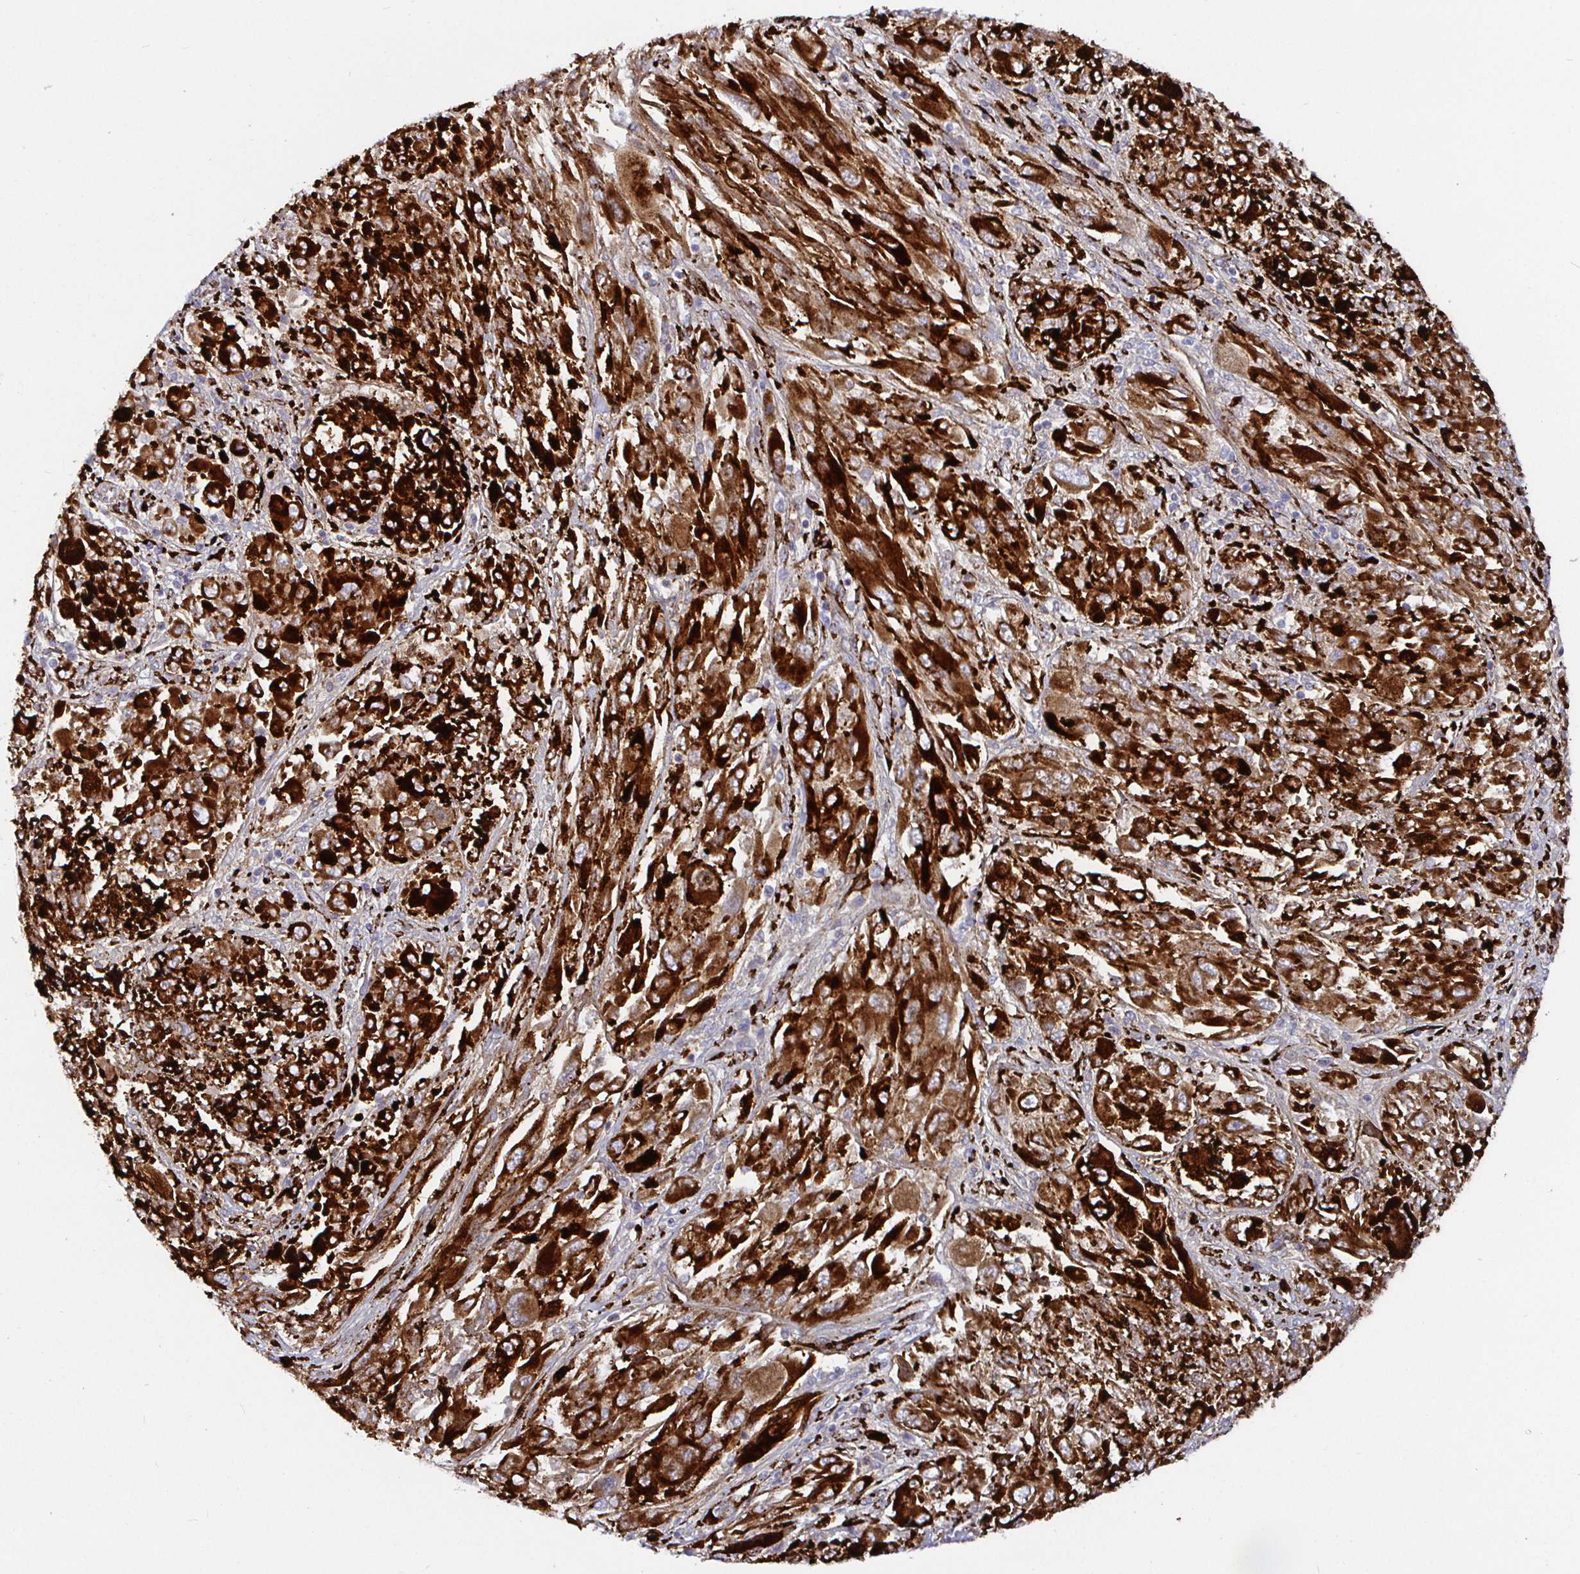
{"staining": {"intensity": "strong", "quantity": ">75%", "location": "cytoplasmic/membranous"}, "tissue": "melanoma", "cell_type": "Tumor cells", "image_type": "cancer", "snomed": [{"axis": "morphology", "description": "Malignant melanoma, NOS"}, {"axis": "topography", "description": "Skin"}], "caption": "This micrograph shows immunohistochemistry (IHC) staining of melanoma, with high strong cytoplasmic/membranous staining in about >75% of tumor cells.", "gene": "P4HA2", "patient": {"sex": "female", "age": 91}}